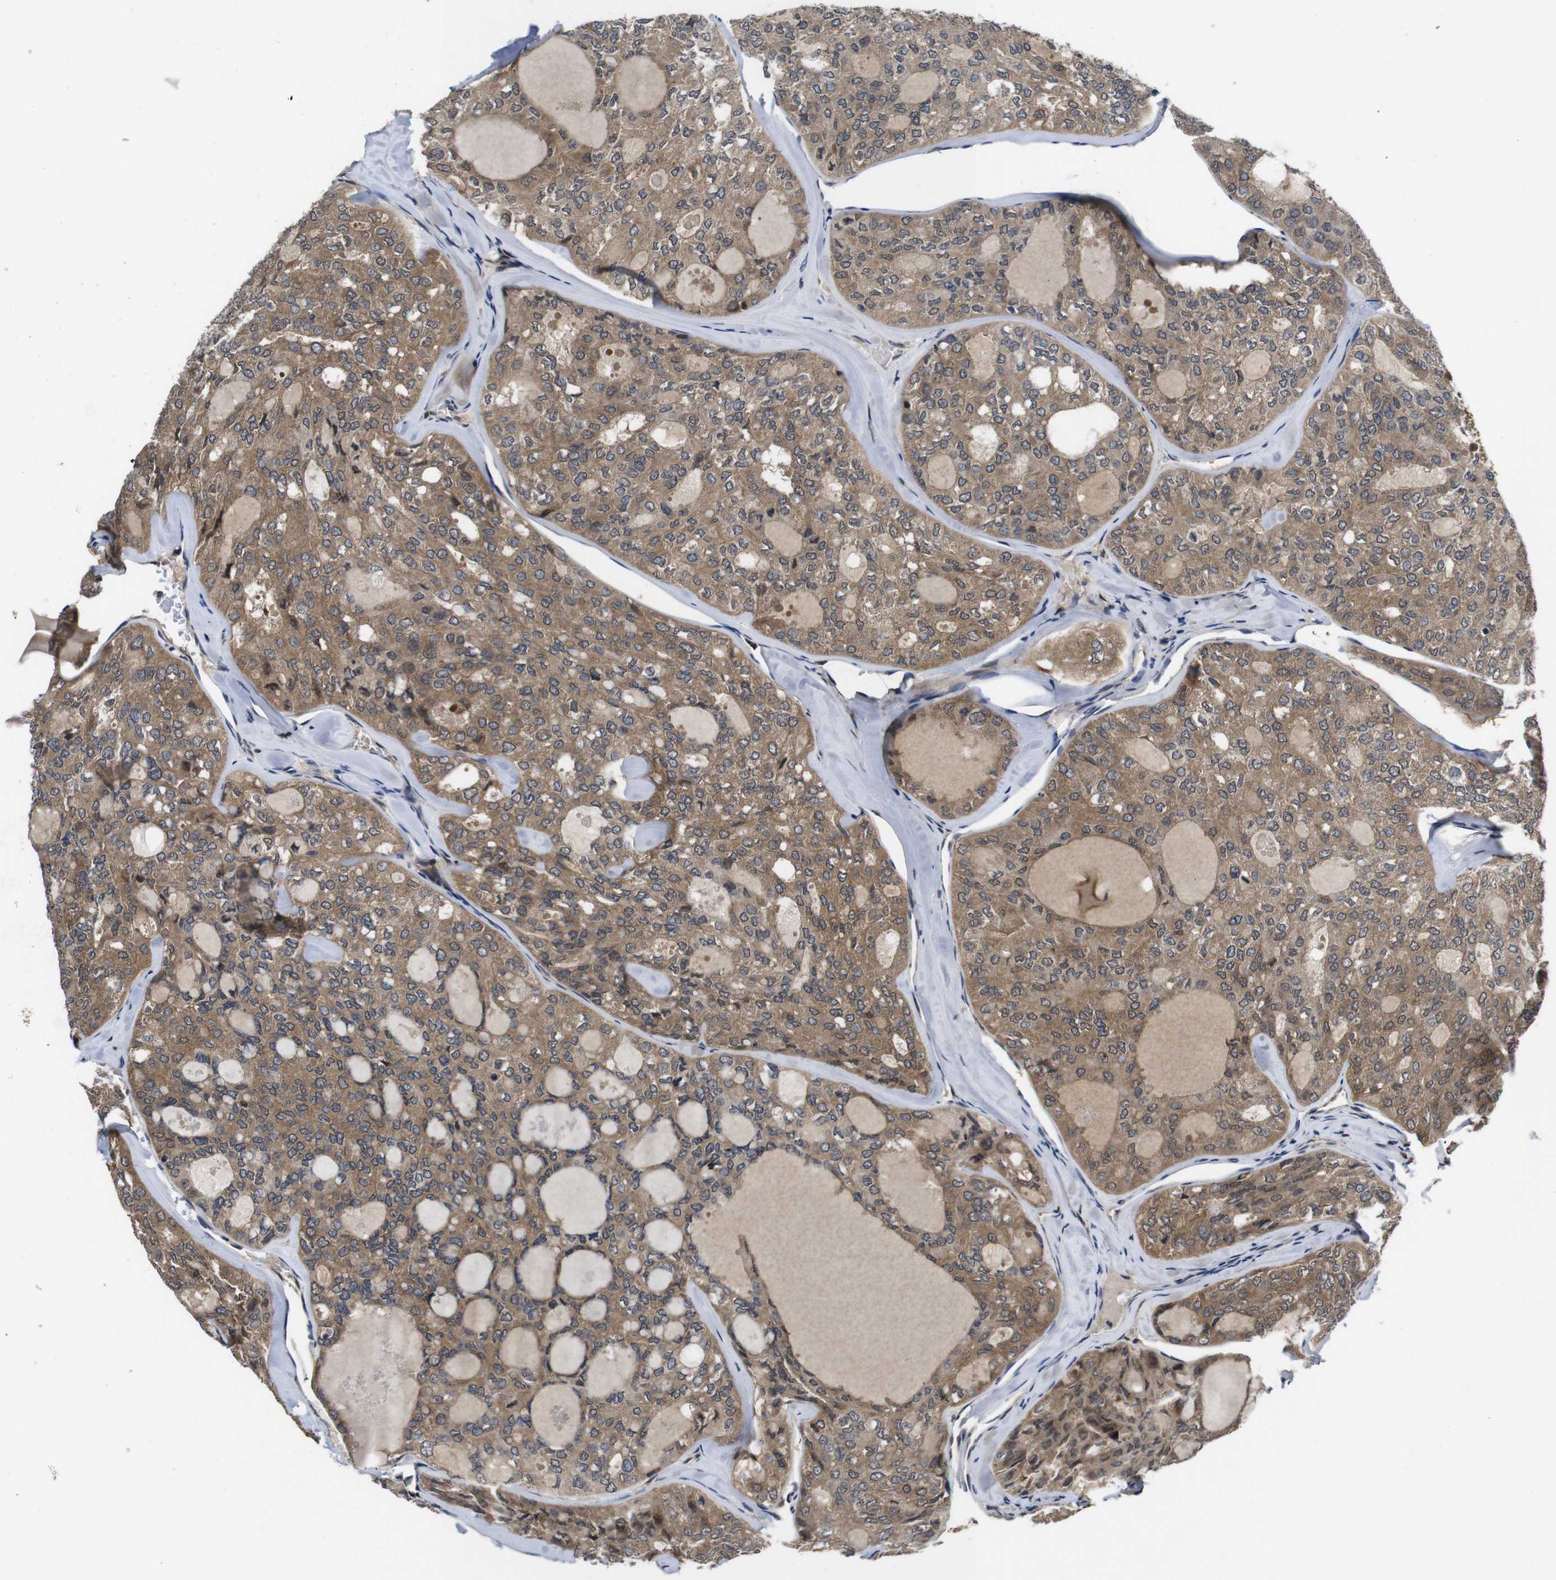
{"staining": {"intensity": "moderate", "quantity": ">75%", "location": "cytoplasmic/membranous"}, "tissue": "thyroid cancer", "cell_type": "Tumor cells", "image_type": "cancer", "snomed": [{"axis": "morphology", "description": "Follicular adenoma carcinoma, NOS"}, {"axis": "topography", "description": "Thyroid gland"}], "caption": "Human follicular adenoma carcinoma (thyroid) stained with a brown dye reveals moderate cytoplasmic/membranous positive expression in approximately >75% of tumor cells.", "gene": "ZBTB46", "patient": {"sex": "male", "age": 75}}